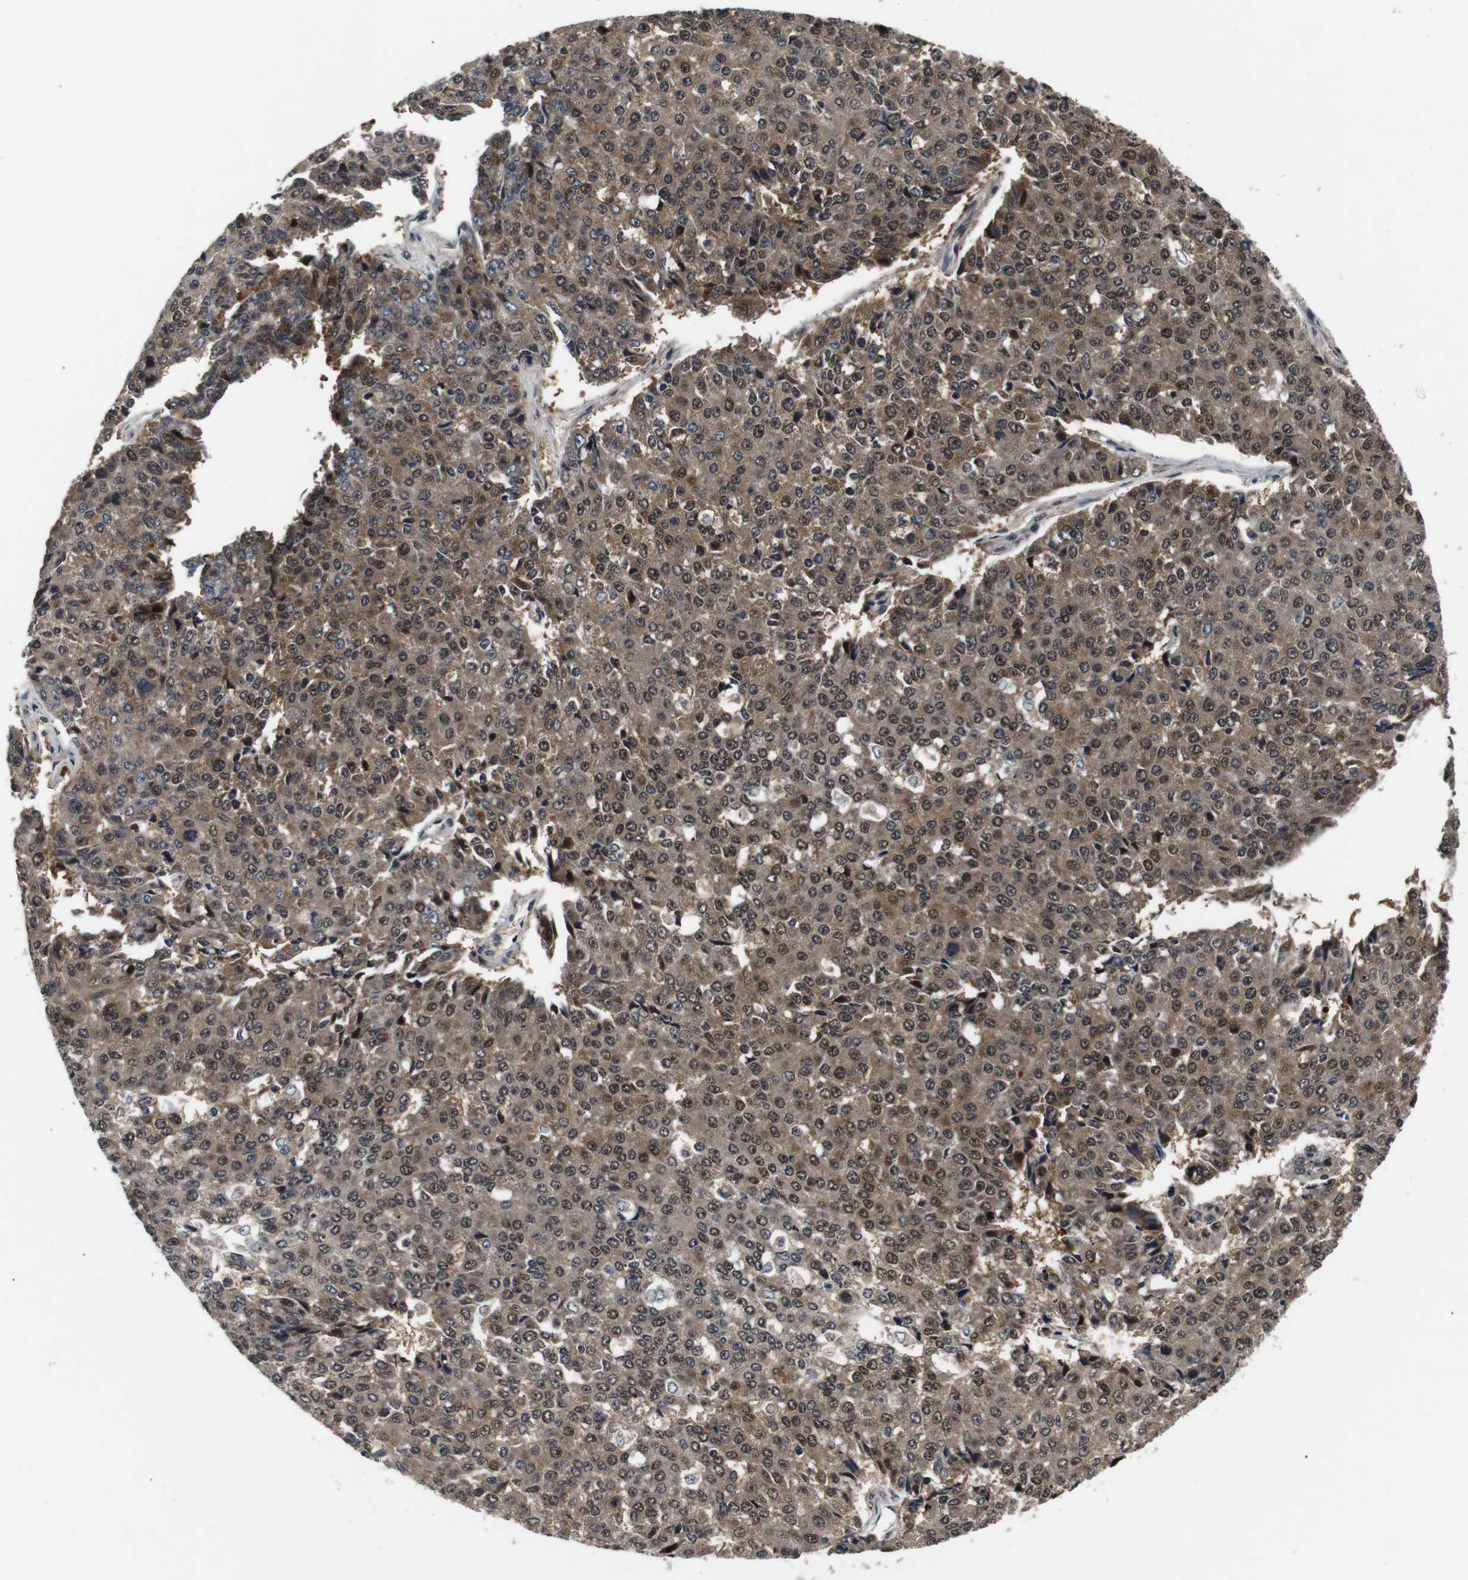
{"staining": {"intensity": "moderate", "quantity": "<25%", "location": "cytoplasmic/membranous,nuclear"}, "tissue": "pancreatic cancer", "cell_type": "Tumor cells", "image_type": "cancer", "snomed": [{"axis": "morphology", "description": "Adenocarcinoma, NOS"}, {"axis": "topography", "description": "Pancreas"}], "caption": "Immunohistochemistry image of neoplastic tissue: pancreatic cancer (adenocarcinoma) stained using immunohistochemistry (IHC) shows low levels of moderate protein expression localized specifically in the cytoplasmic/membranous and nuclear of tumor cells, appearing as a cytoplasmic/membranous and nuclear brown color.", "gene": "SKP1", "patient": {"sex": "male", "age": 50}}